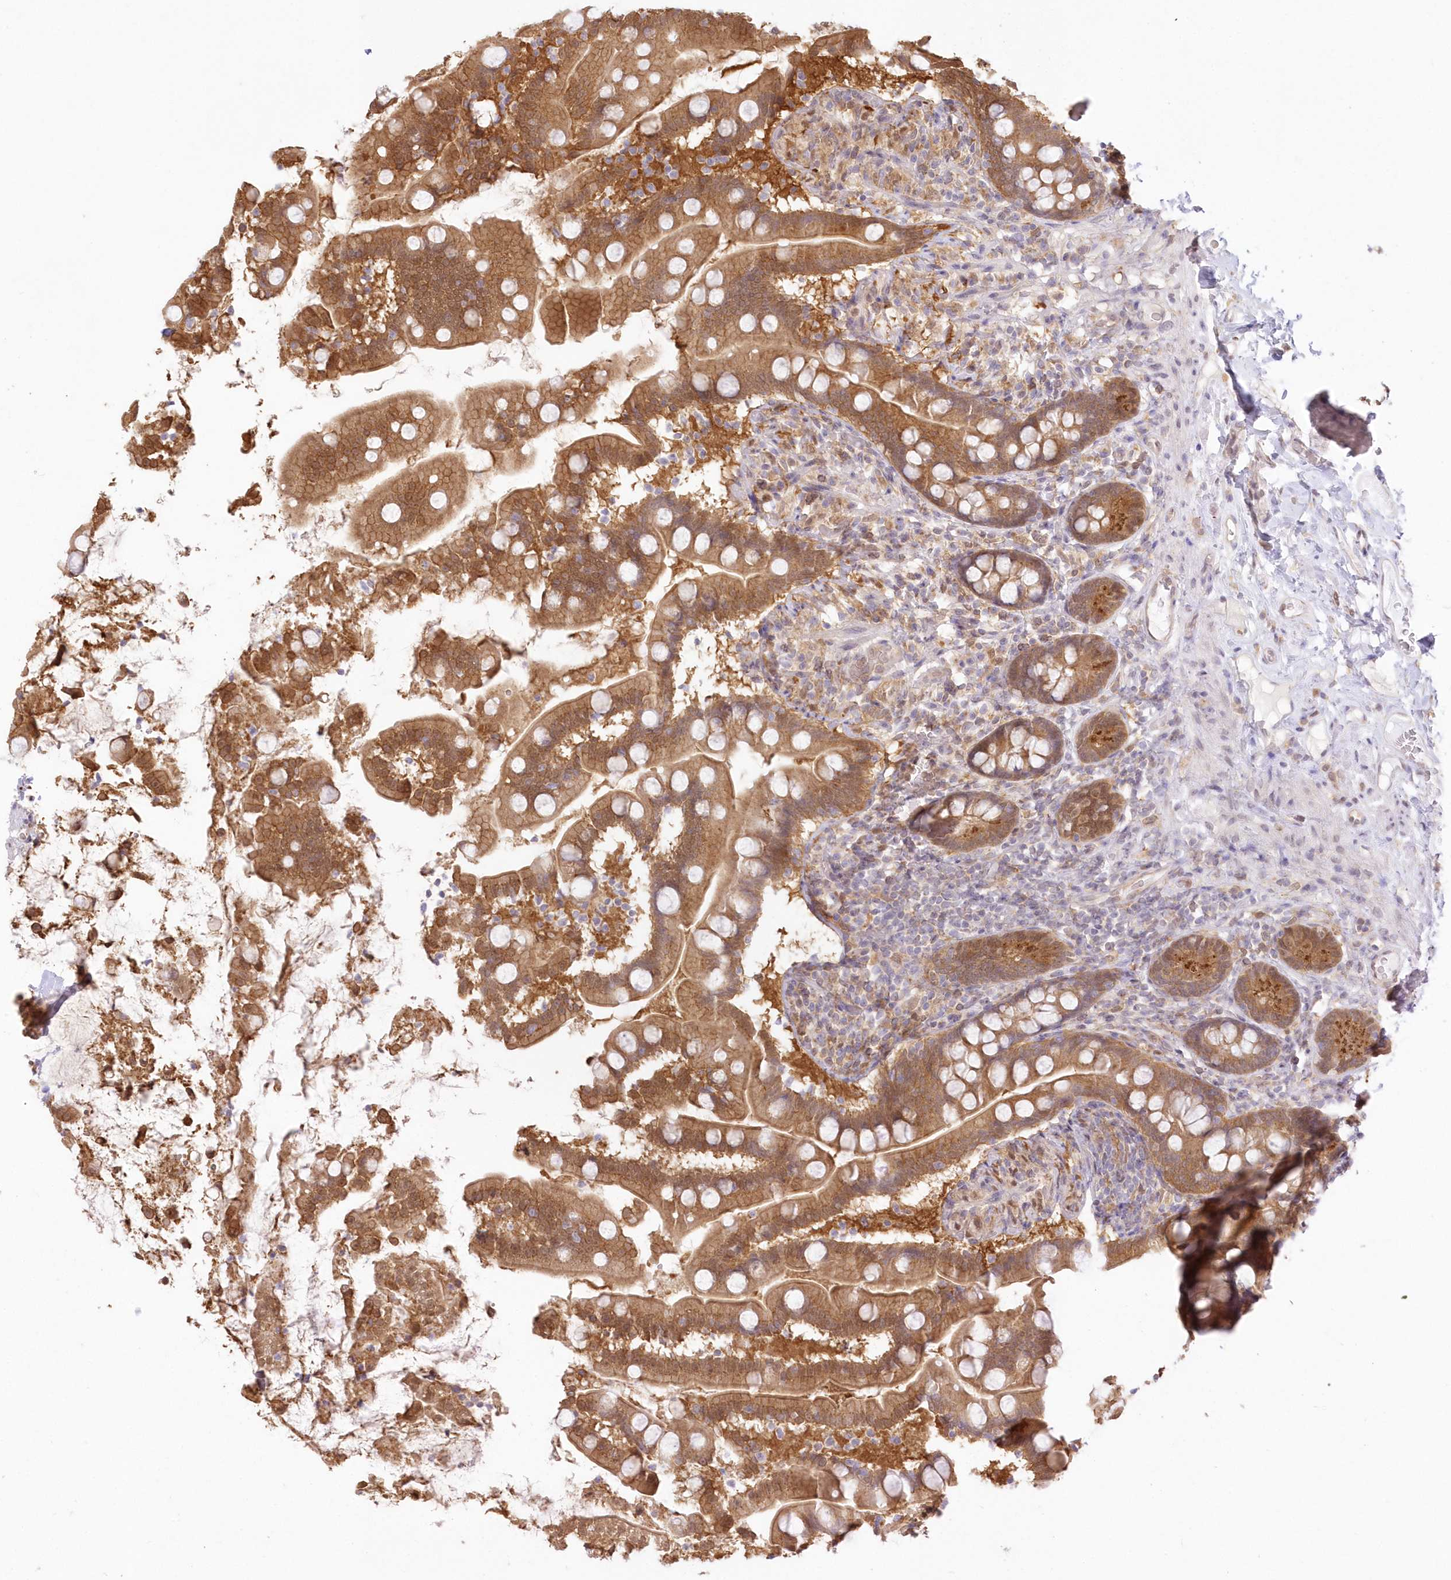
{"staining": {"intensity": "moderate", "quantity": ">75%", "location": "cytoplasmic/membranous"}, "tissue": "small intestine", "cell_type": "Glandular cells", "image_type": "normal", "snomed": [{"axis": "morphology", "description": "Normal tissue, NOS"}, {"axis": "topography", "description": "Small intestine"}], "caption": "Immunohistochemical staining of normal small intestine reveals medium levels of moderate cytoplasmic/membranous staining in approximately >75% of glandular cells. The protein is stained brown, and the nuclei are stained in blue (DAB (3,3'-diaminobenzidine) IHC with brightfield microscopy, high magnification).", "gene": "RNPEP", "patient": {"sex": "female", "age": 64}}